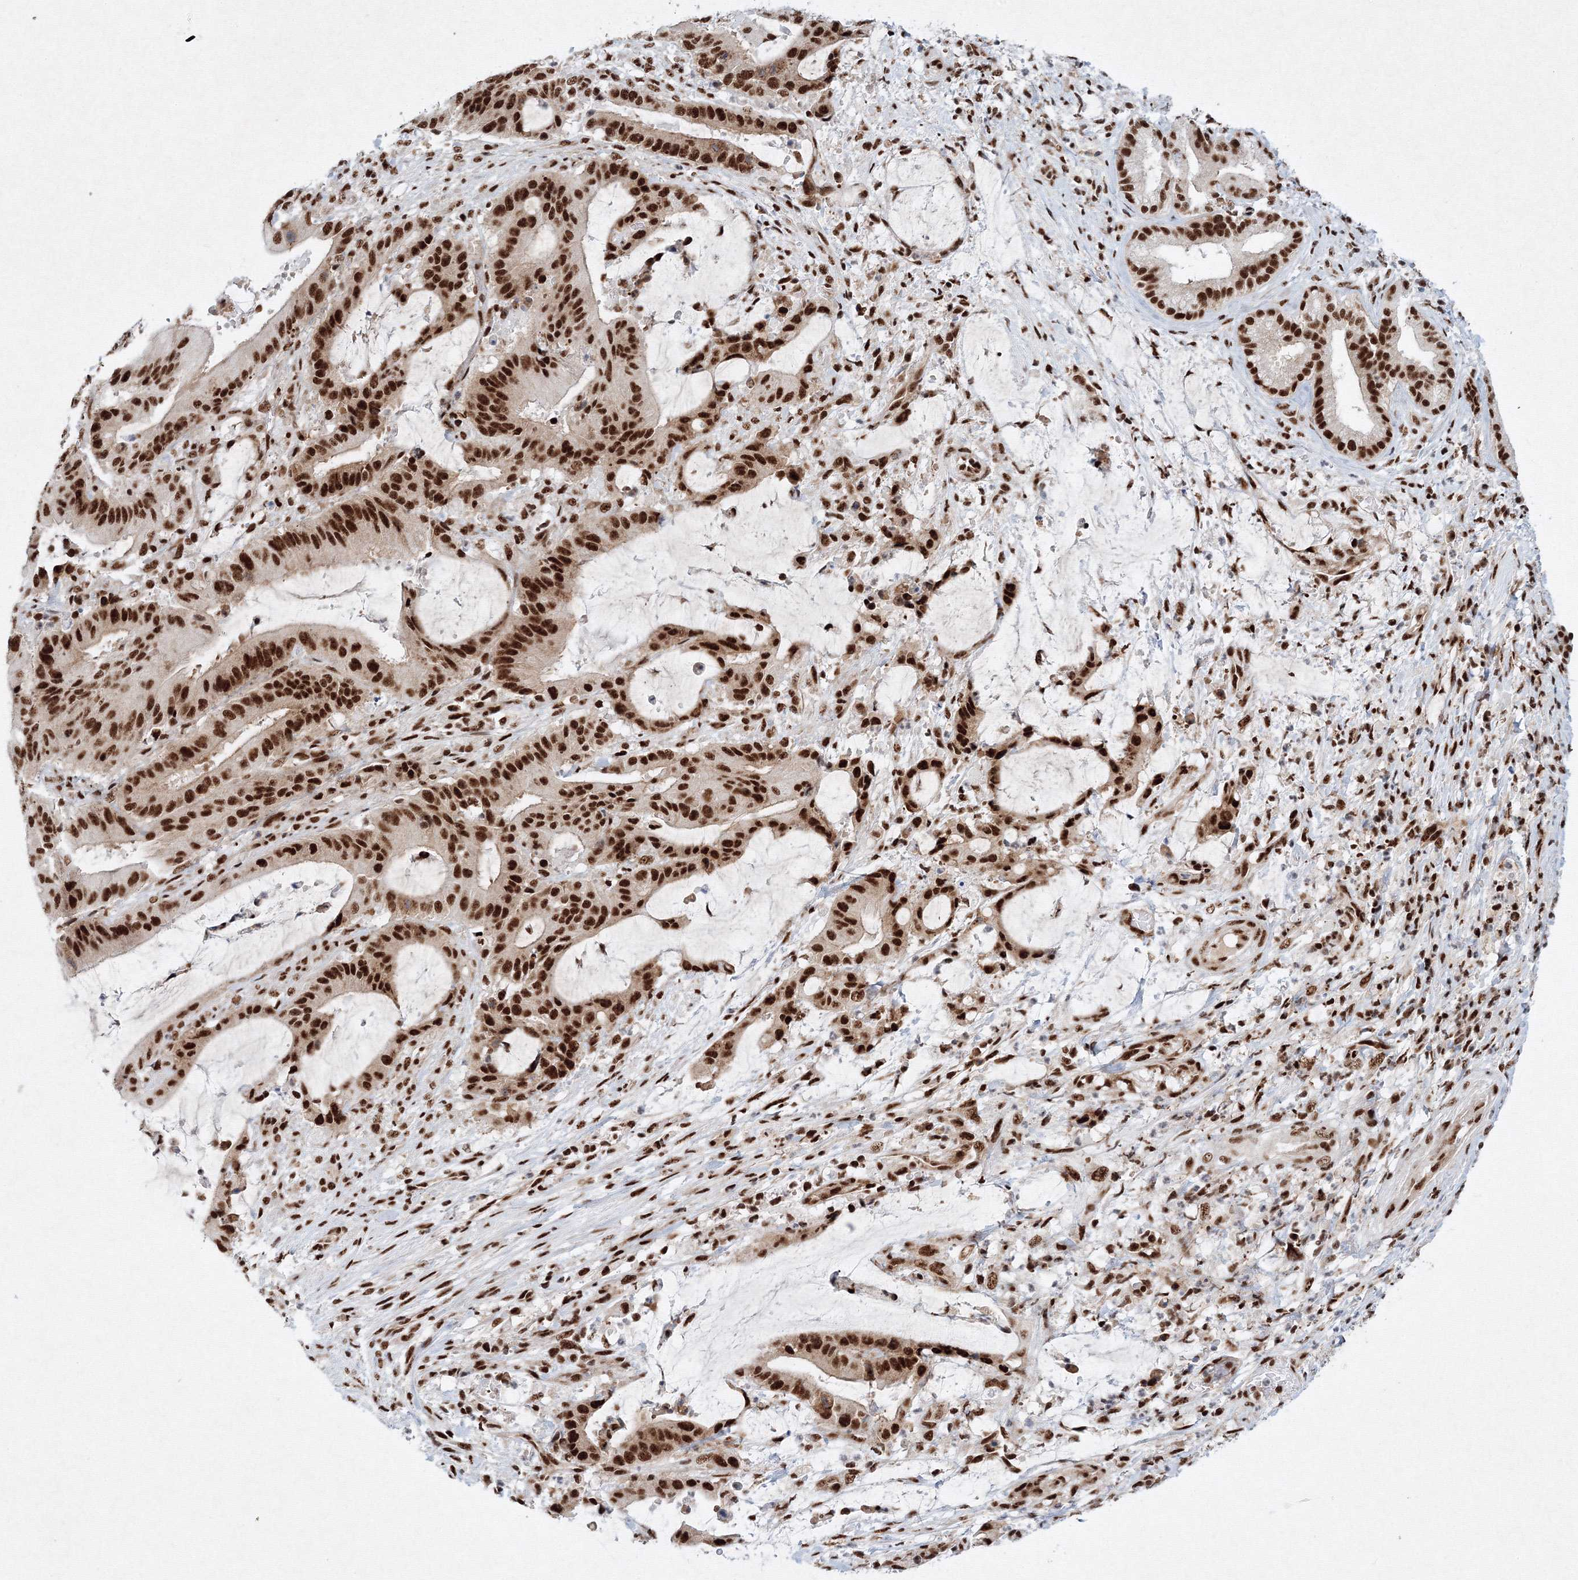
{"staining": {"intensity": "strong", "quantity": ">75%", "location": "nuclear"}, "tissue": "liver cancer", "cell_type": "Tumor cells", "image_type": "cancer", "snomed": [{"axis": "morphology", "description": "Normal tissue, NOS"}, {"axis": "morphology", "description": "Cholangiocarcinoma"}, {"axis": "topography", "description": "Liver"}, {"axis": "topography", "description": "Peripheral nerve tissue"}], "caption": "Immunohistochemistry (IHC) of human liver cancer (cholangiocarcinoma) shows high levels of strong nuclear positivity in about >75% of tumor cells. The protein of interest is shown in brown color, while the nuclei are stained blue.", "gene": "SNRPC", "patient": {"sex": "female", "age": 73}}